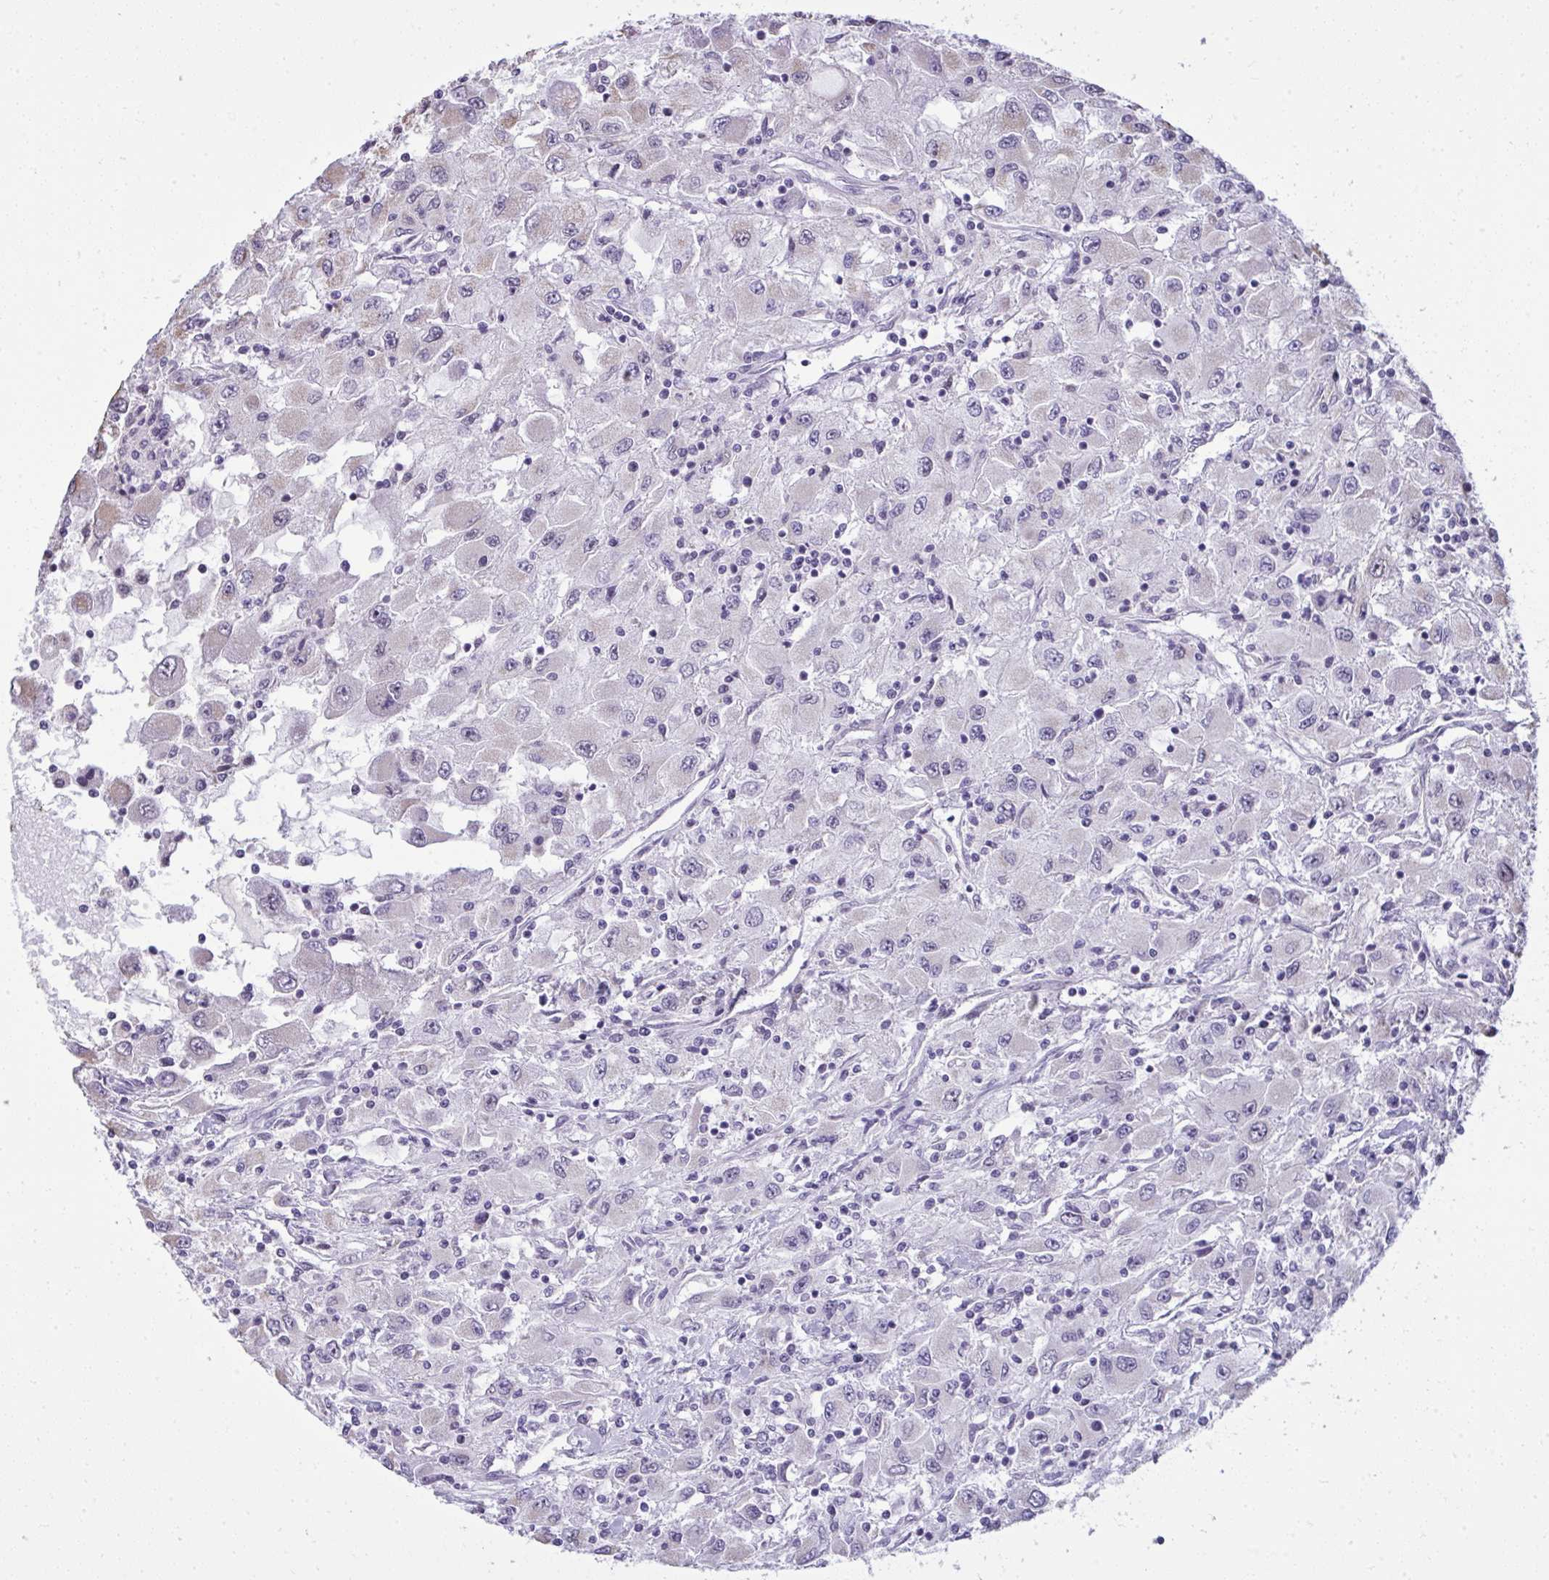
{"staining": {"intensity": "negative", "quantity": "none", "location": "none"}, "tissue": "renal cancer", "cell_type": "Tumor cells", "image_type": "cancer", "snomed": [{"axis": "morphology", "description": "Adenocarcinoma, NOS"}, {"axis": "topography", "description": "Kidney"}], "caption": "Immunohistochemical staining of renal adenocarcinoma displays no significant expression in tumor cells. (Stains: DAB immunohistochemistry (IHC) with hematoxylin counter stain, Microscopy: brightfield microscopy at high magnification).", "gene": "NPPA", "patient": {"sex": "female", "age": 67}}